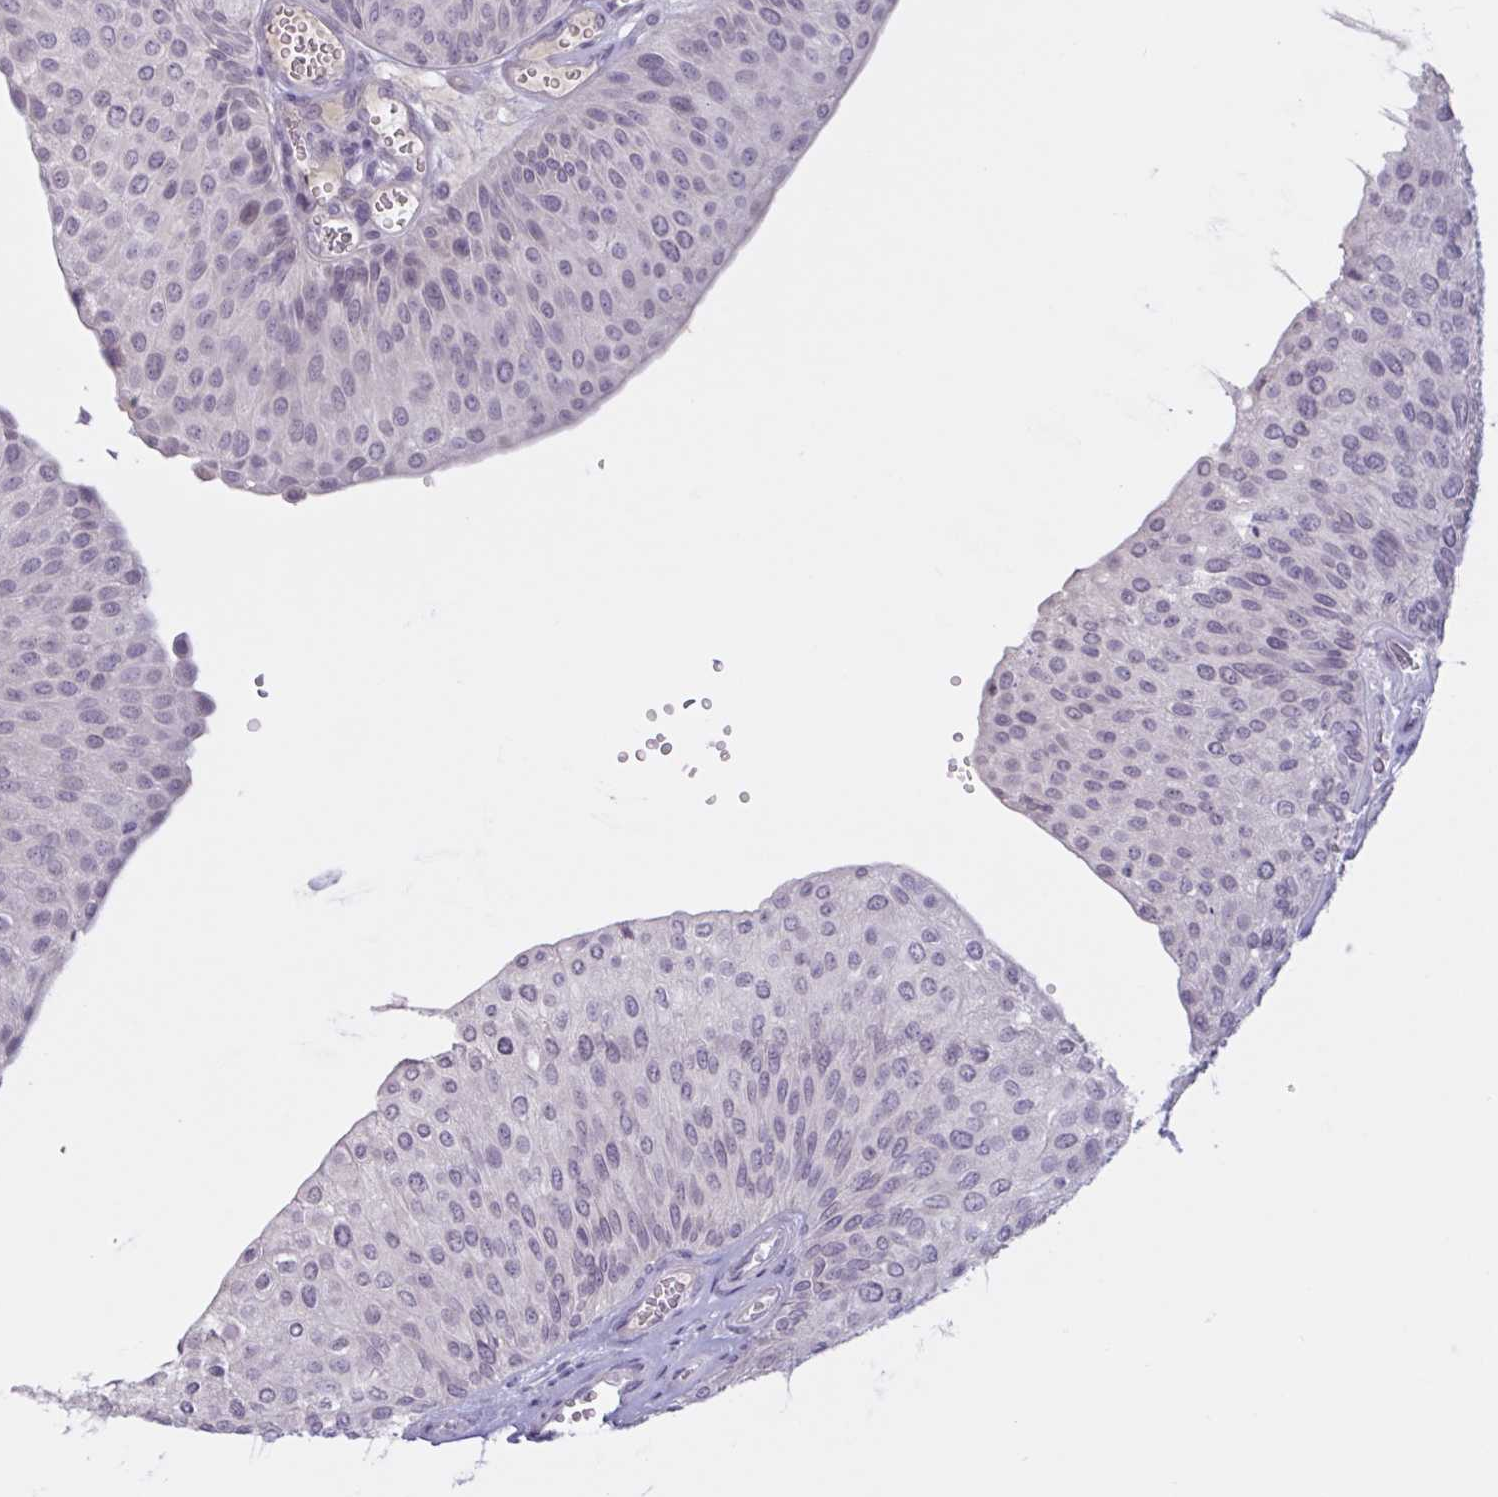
{"staining": {"intensity": "negative", "quantity": "none", "location": "none"}, "tissue": "urothelial cancer", "cell_type": "Tumor cells", "image_type": "cancer", "snomed": [{"axis": "morphology", "description": "Urothelial carcinoma, NOS"}, {"axis": "topography", "description": "Urinary bladder"}], "caption": "A photomicrograph of human urothelial cancer is negative for staining in tumor cells.", "gene": "RFPL4B", "patient": {"sex": "male", "age": 67}}